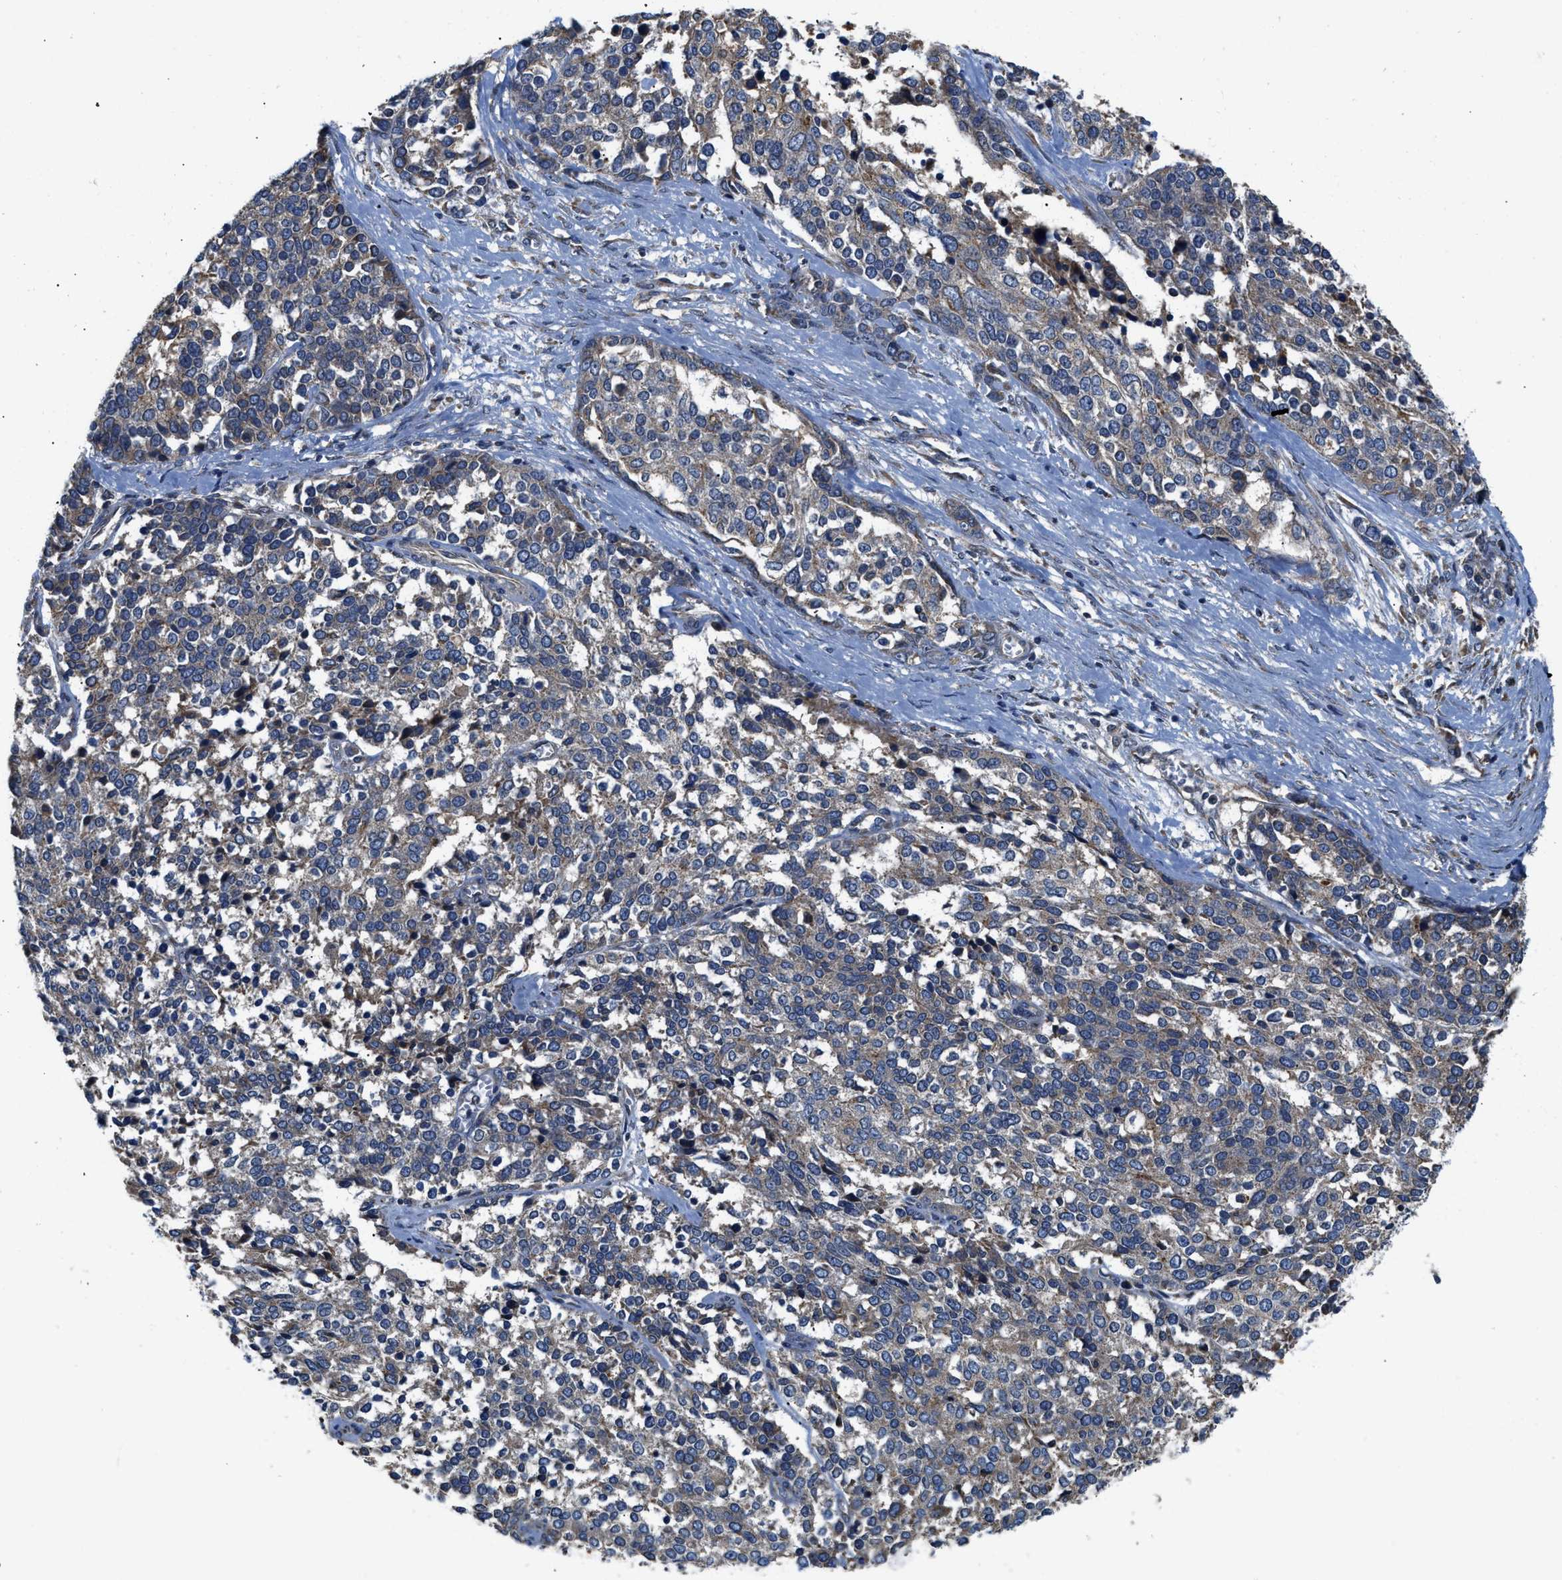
{"staining": {"intensity": "weak", "quantity": ">75%", "location": "cytoplasmic/membranous"}, "tissue": "ovarian cancer", "cell_type": "Tumor cells", "image_type": "cancer", "snomed": [{"axis": "morphology", "description": "Cystadenocarcinoma, serous, NOS"}, {"axis": "topography", "description": "Ovary"}], "caption": "Tumor cells display low levels of weak cytoplasmic/membranous staining in about >75% of cells in serous cystadenocarcinoma (ovarian).", "gene": "CEP128", "patient": {"sex": "female", "age": 44}}